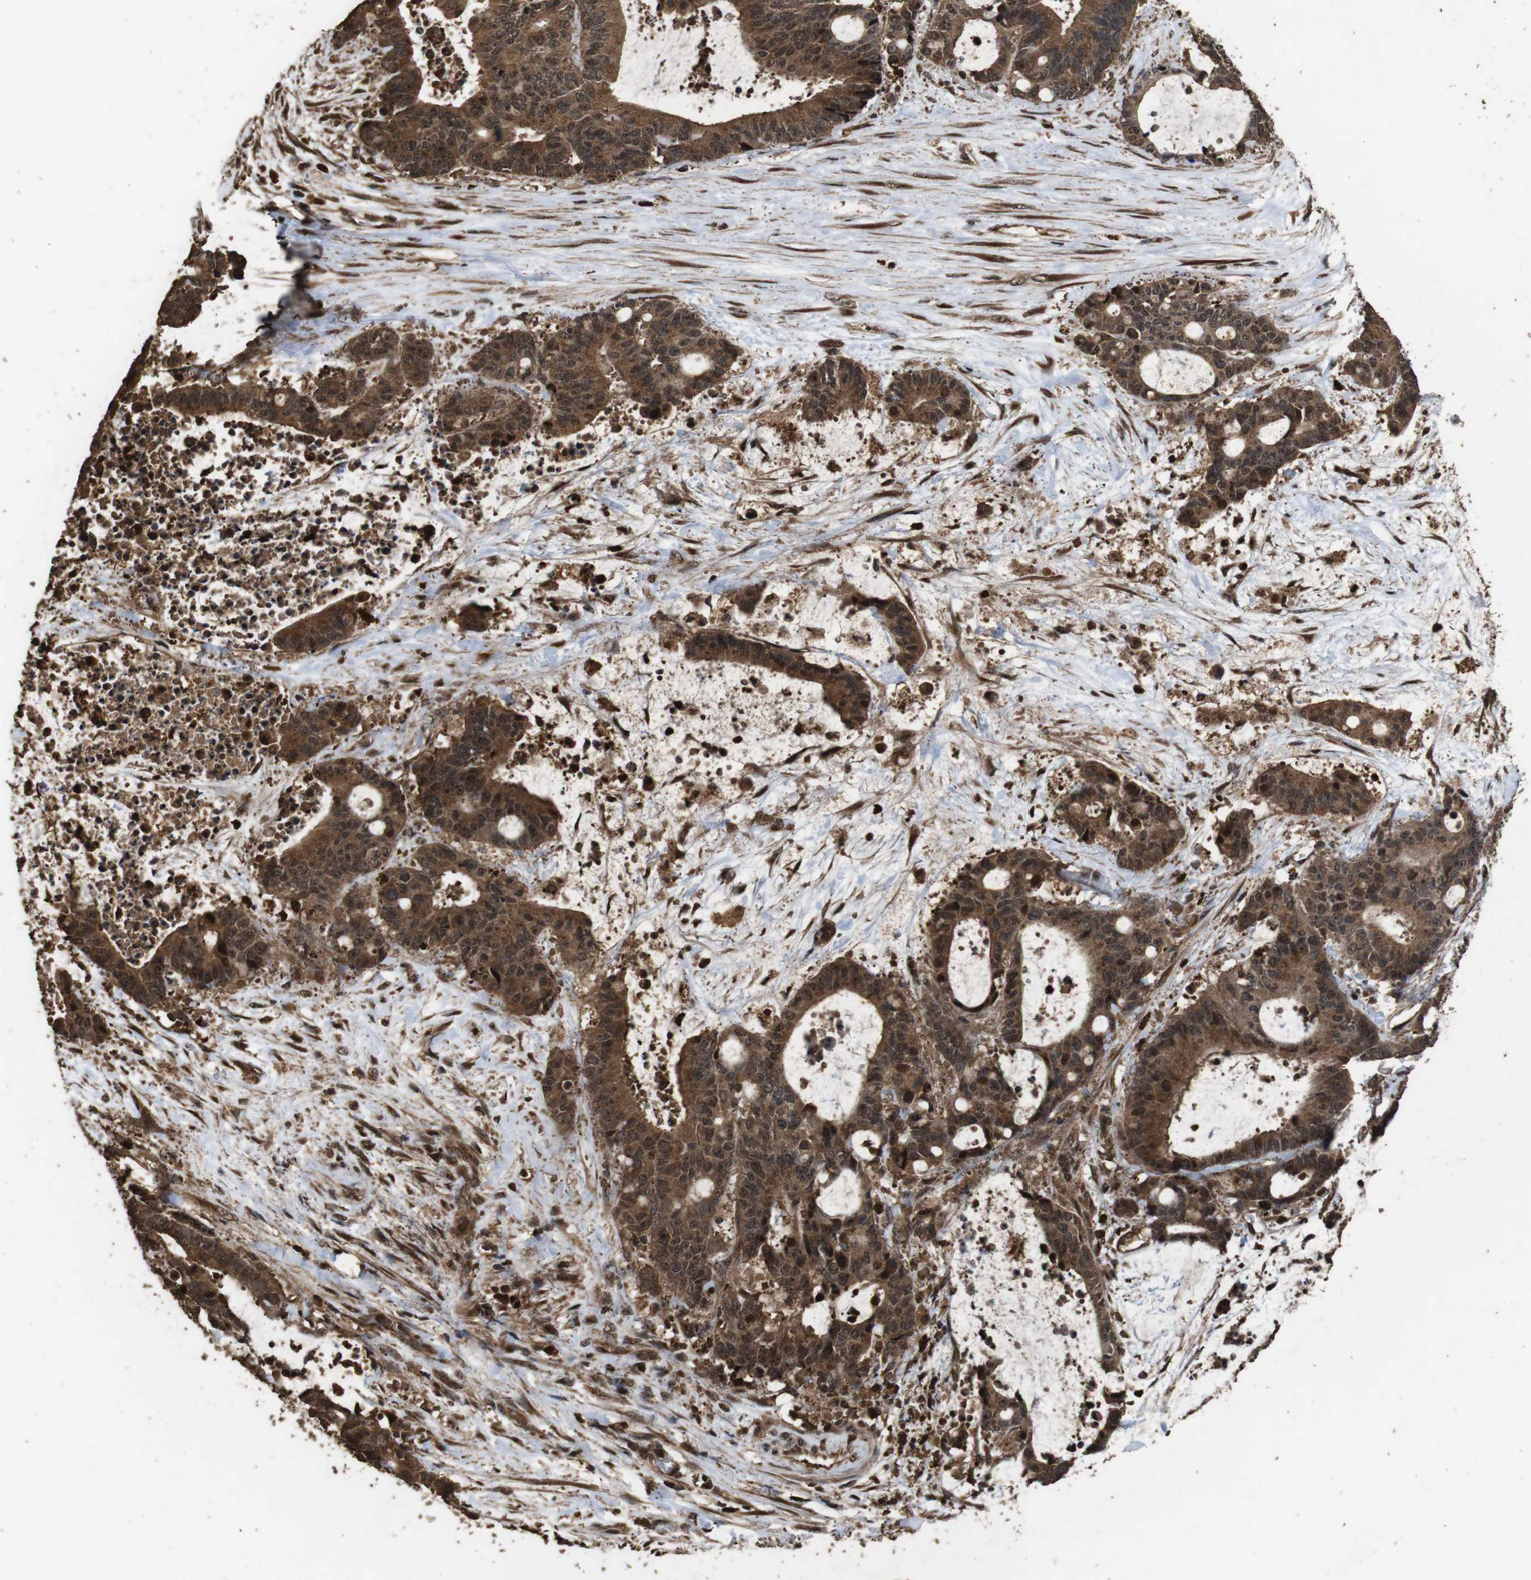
{"staining": {"intensity": "strong", "quantity": ">75%", "location": "cytoplasmic/membranous"}, "tissue": "liver cancer", "cell_type": "Tumor cells", "image_type": "cancer", "snomed": [{"axis": "morphology", "description": "Normal tissue, NOS"}, {"axis": "morphology", "description": "Cholangiocarcinoma"}, {"axis": "topography", "description": "Liver"}, {"axis": "topography", "description": "Peripheral nerve tissue"}], "caption": "The photomicrograph exhibits a brown stain indicating the presence of a protein in the cytoplasmic/membranous of tumor cells in cholangiocarcinoma (liver).", "gene": "RRAS2", "patient": {"sex": "female", "age": 73}}